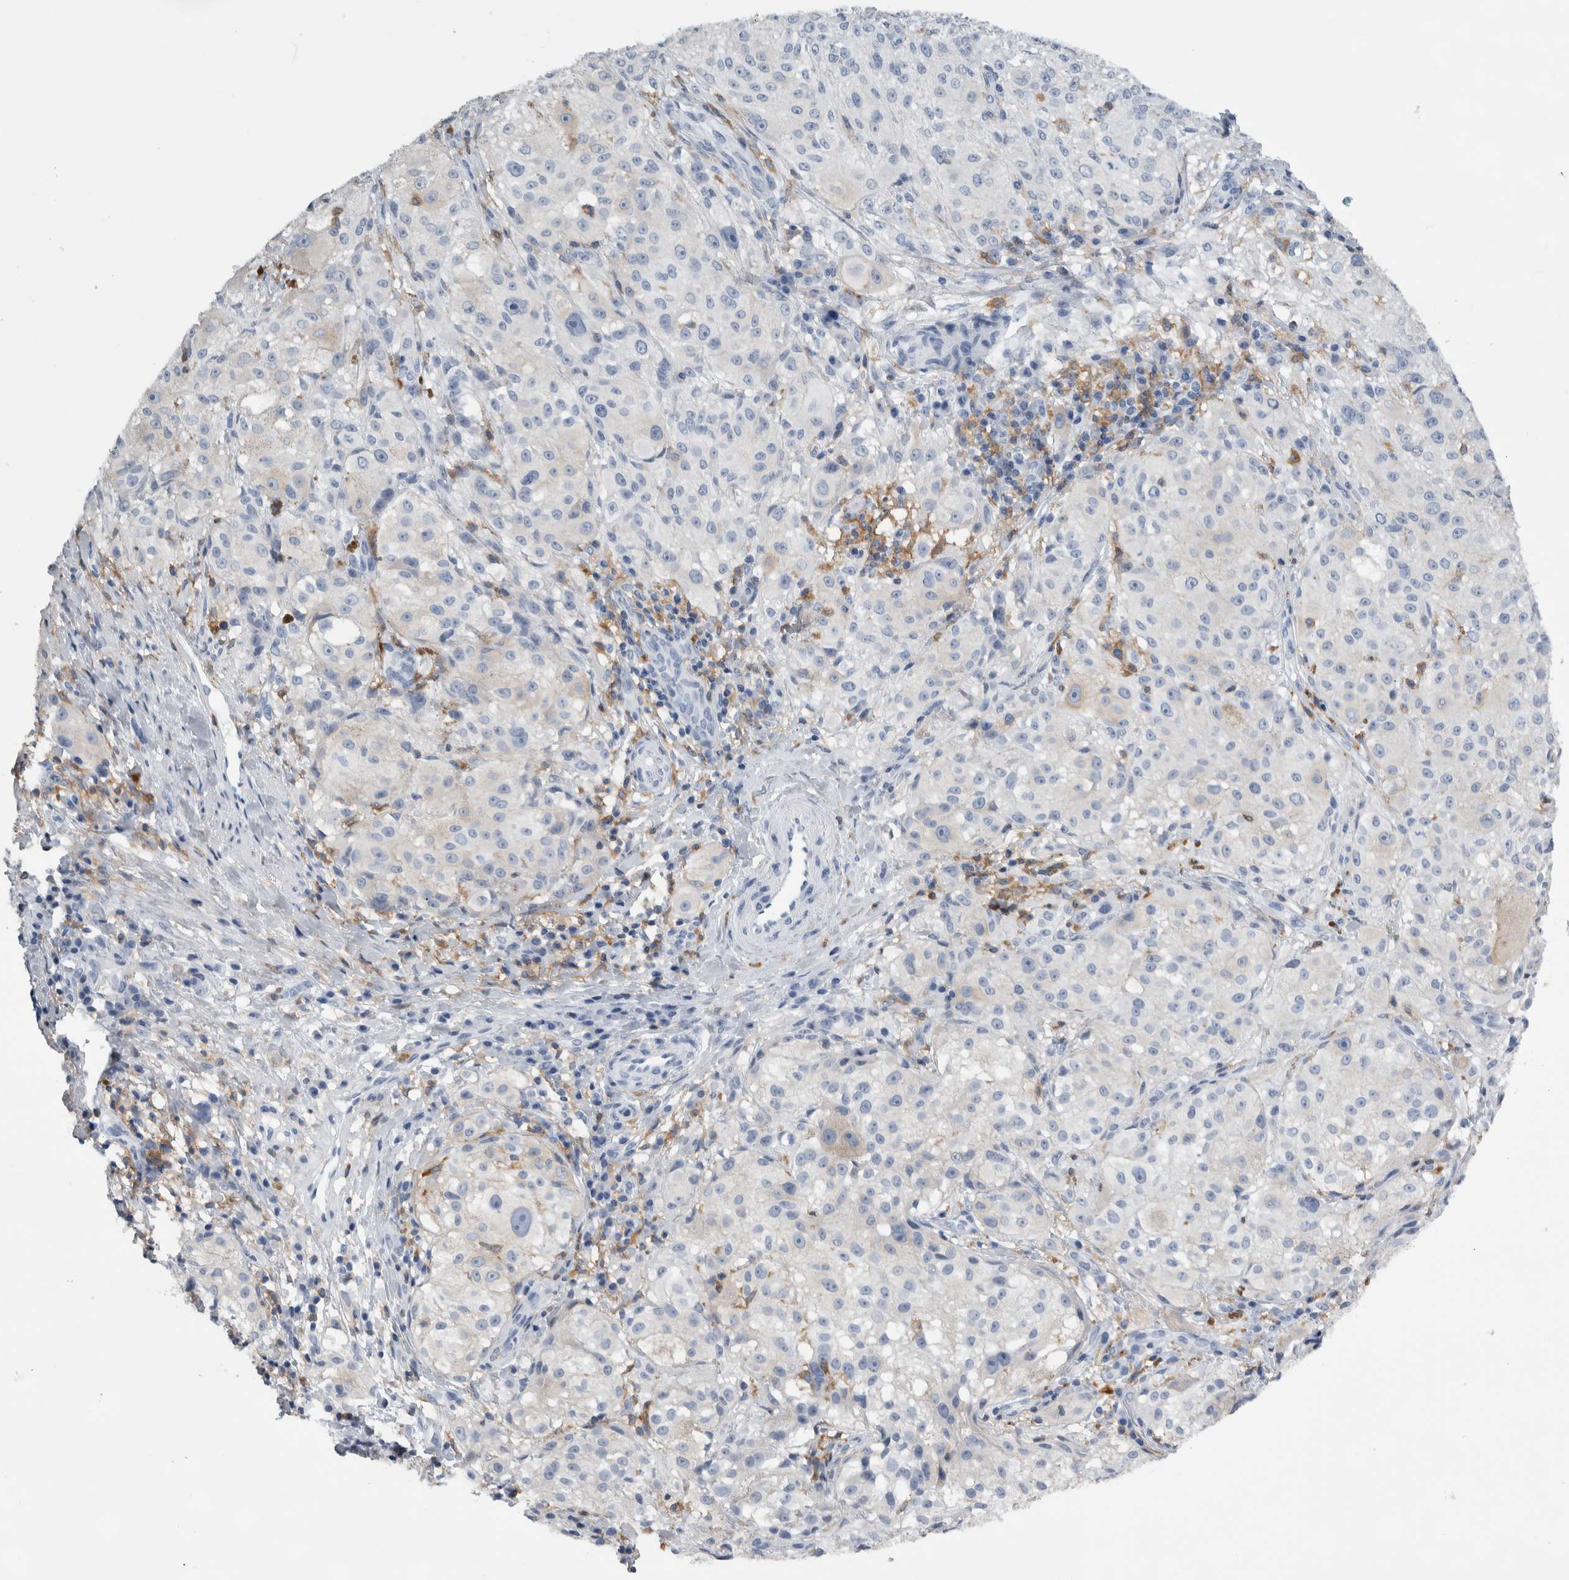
{"staining": {"intensity": "negative", "quantity": "none", "location": "none"}, "tissue": "melanoma", "cell_type": "Tumor cells", "image_type": "cancer", "snomed": [{"axis": "morphology", "description": "Malignant melanoma, NOS"}, {"axis": "topography", "description": "Skin"}], "caption": "An immunohistochemistry (IHC) photomicrograph of malignant melanoma is shown. There is no staining in tumor cells of malignant melanoma.", "gene": "SKAP2", "patient": {"sex": "female", "age": 55}}